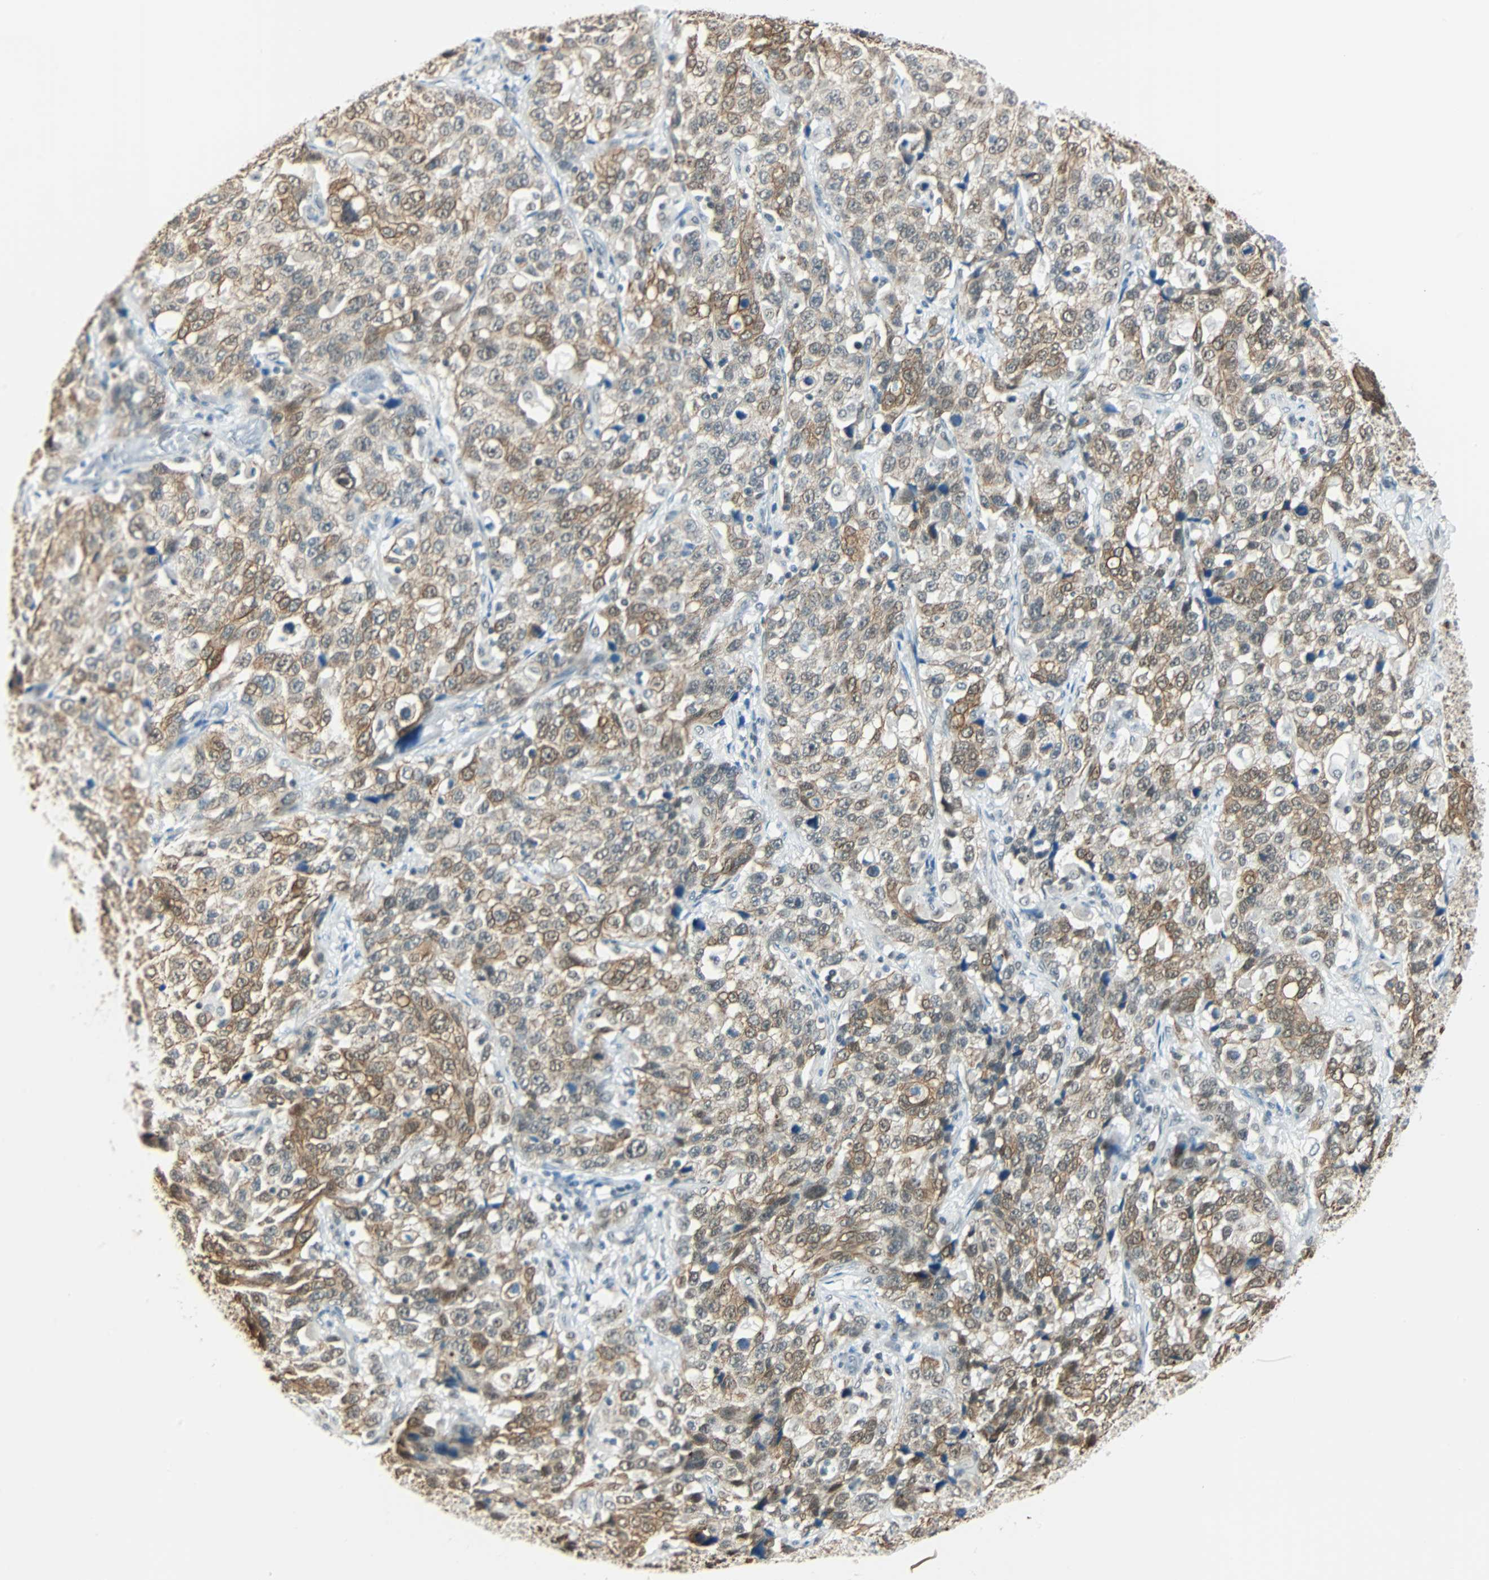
{"staining": {"intensity": "moderate", "quantity": "25%-75%", "location": "cytoplasmic/membranous,nuclear"}, "tissue": "stomach cancer", "cell_type": "Tumor cells", "image_type": "cancer", "snomed": [{"axis": "morphology", "description": "Normal tissue, NOS"}, {"axis": "morphology", "description": "Adenocarcinoma, NOS"}, {"axis": "topography", "description": "Stomach"}], "caption": "Protein expression analysis of adenocarcinoma (stomach) reveals moderate cytoplasmic/membranous and nuclear expression in about 25%-75% of tumor cells.", "gene": "NELFE", "patient": {"sex": "male", "age": 48}}